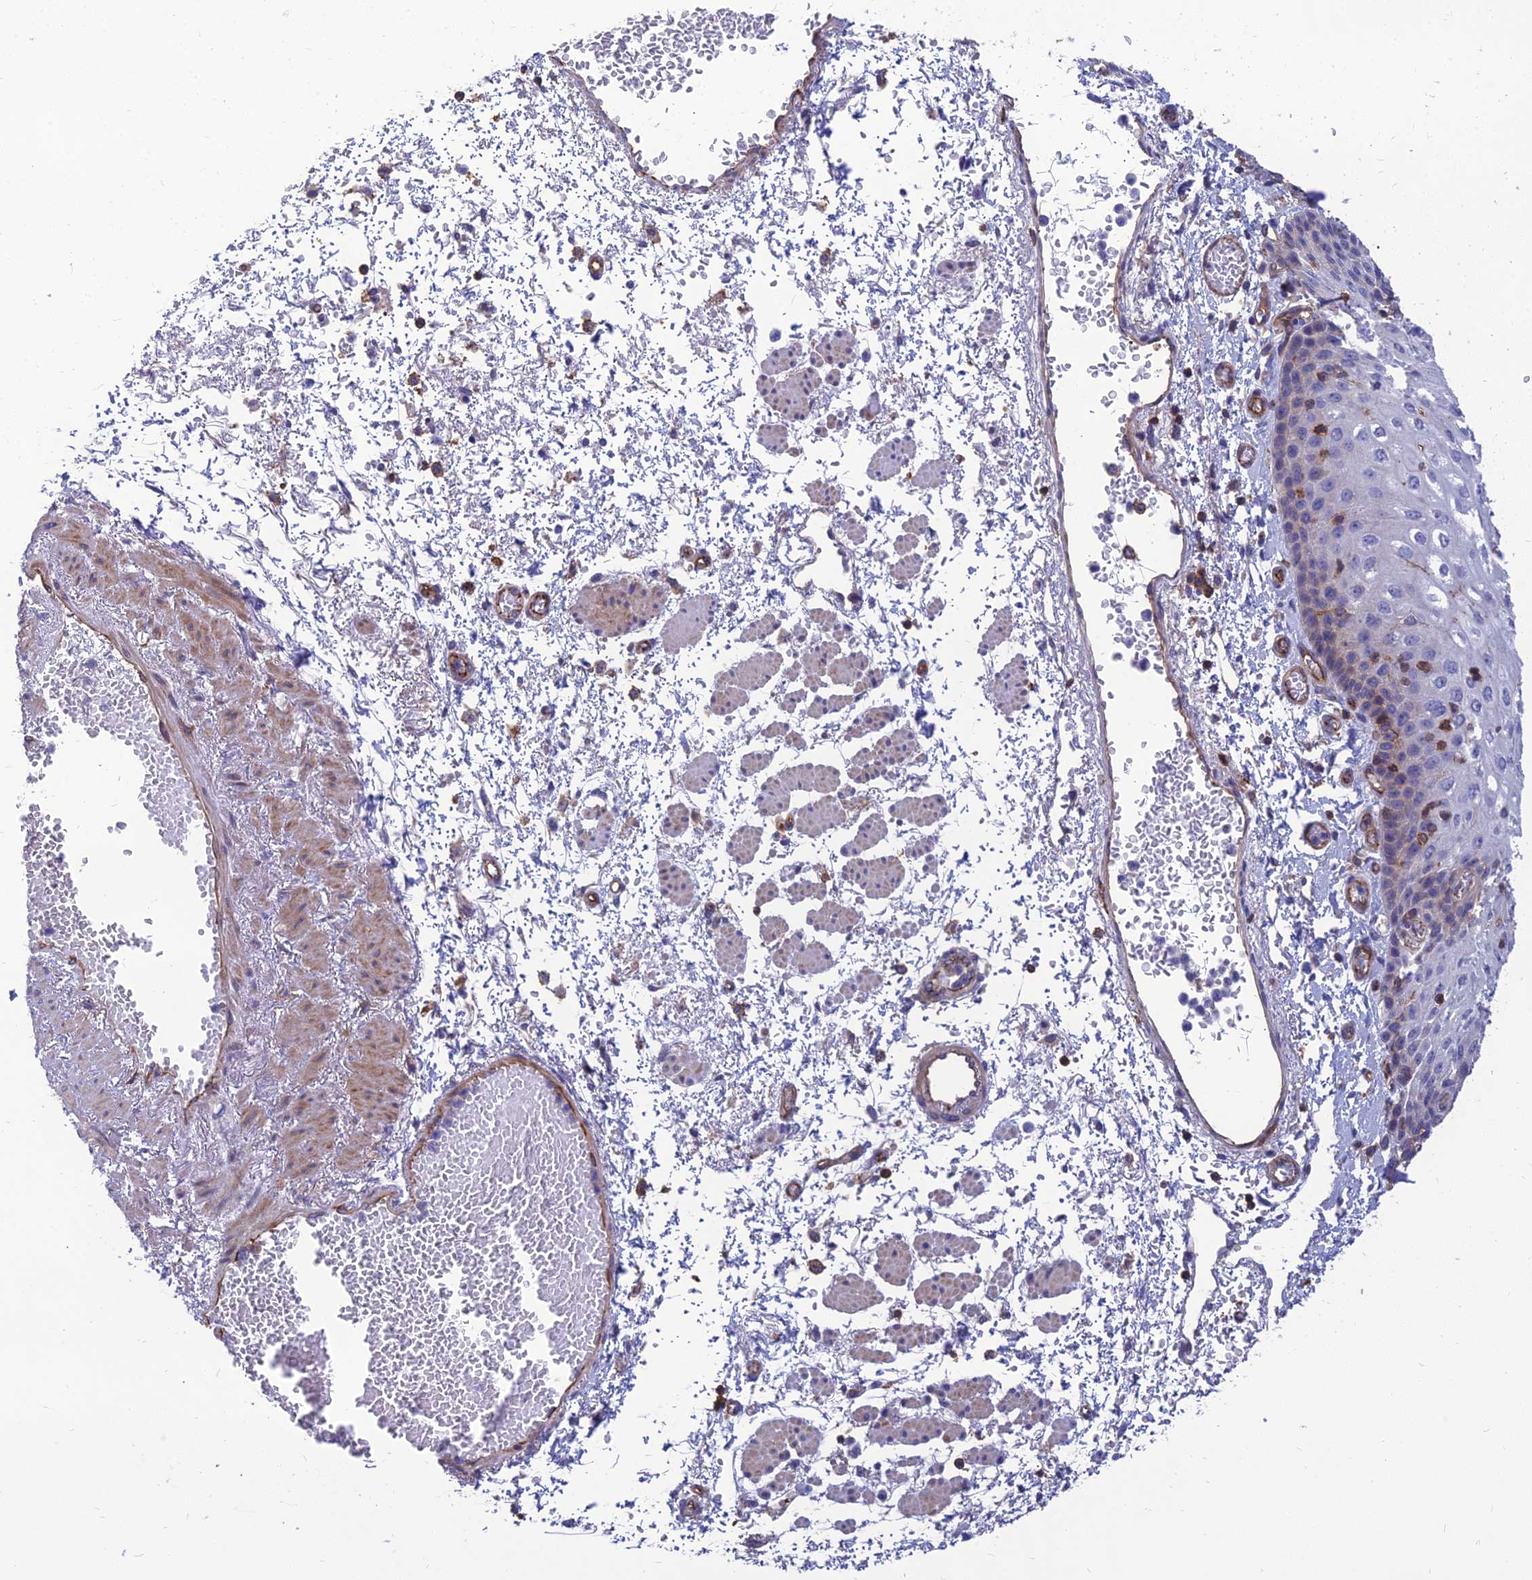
{"staining": {"intensity": "negative", "quantity": "none", "location": "none"}, "tissue": "esophagus", "cell_type": "Squamous epithelial cells", "image_type": "normal", "snomed": [{"axis": "morphology", "description": "Normal tissue, NOS"}, {"axis": "topography", "description": "Esophagus"}], "caption": "Benign esophagus was stained to show a protein in brown. There is no significant staining in squamous epithelial cells. The staining is performed using DAB brown chromogen with nuclei counter-stained in using hematoxylin.", "gene": "PPP1R18", "patient": {"sex": "male", "age": 81}}